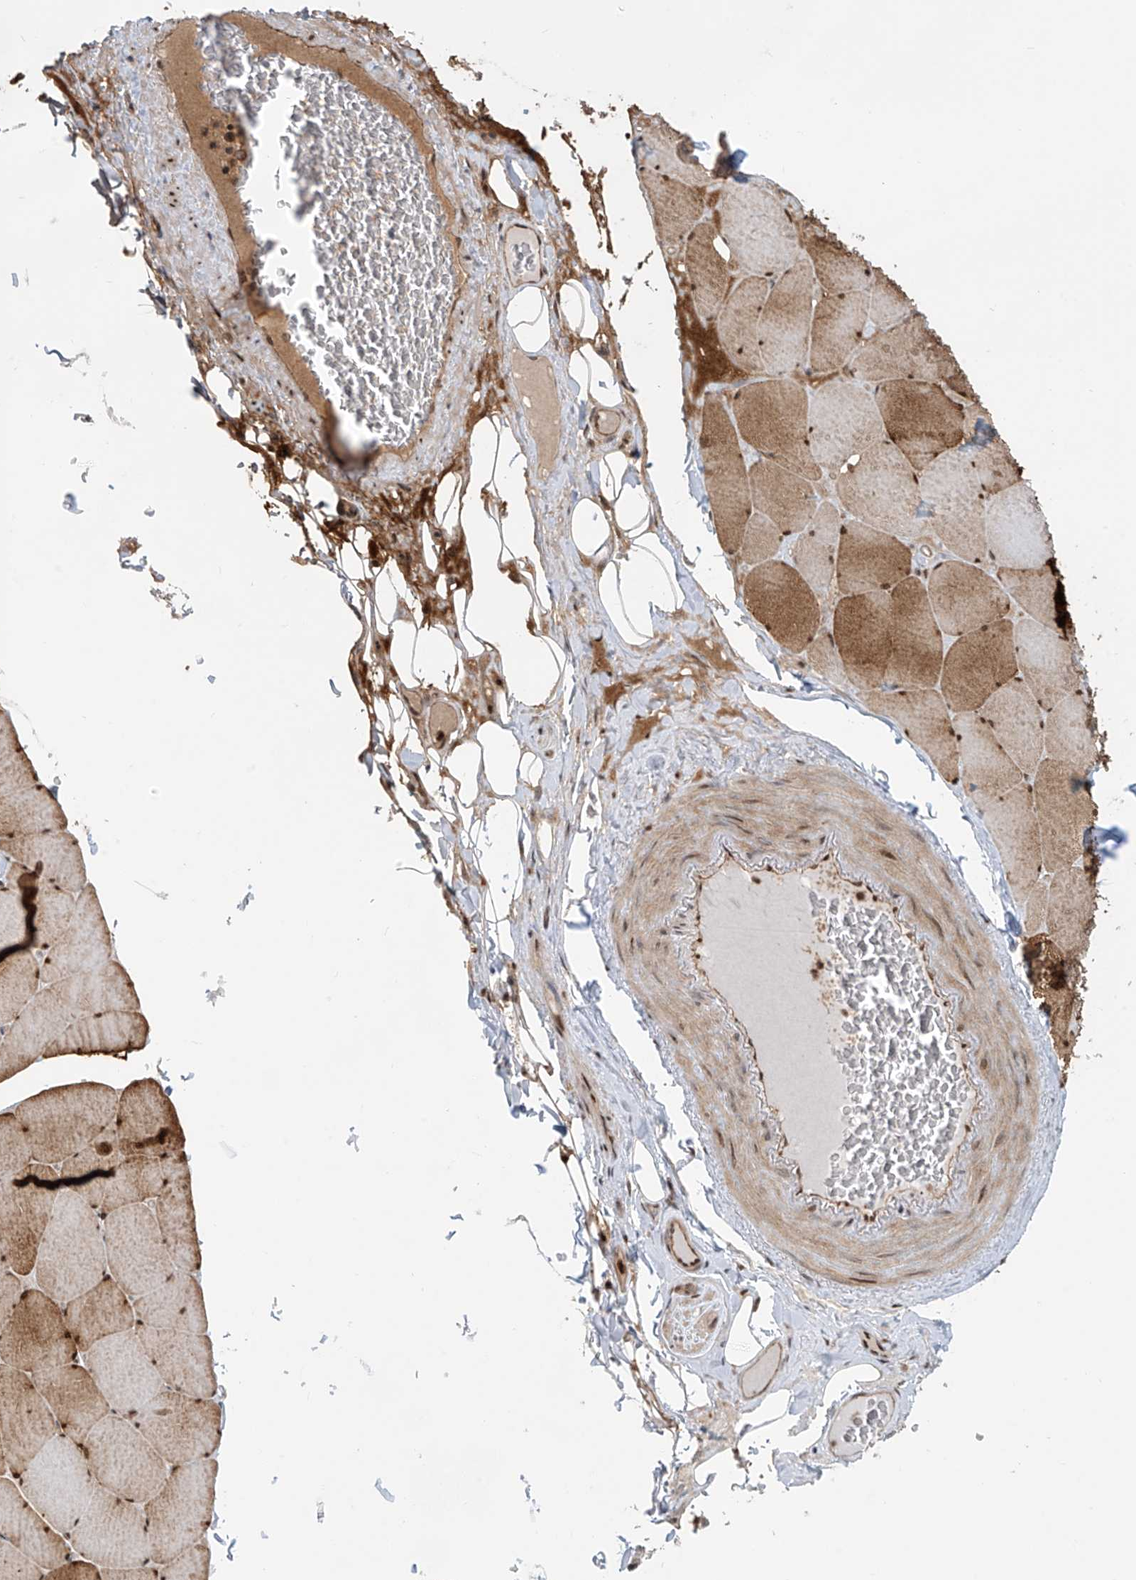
{"staining": {"intensity": "moderate", "quantity": ">75%", "location": "cytoplasmic/membranous,nuclear"}, "tissue": "skeletal muscle", "cell_type": "Myocytes", "image_type": "normal", "snomed": [{"axis": "morphology", "description": "Normal tissue, NOS"}, {"axis": "topography", "description": "Skeletal muscle"}, {"axis": "topography", "description": "Head-Neck"}], "caption": "Brown immunohistochemical staining in benign skeletal muscle shows moderate cytoplasmic/membranous,nuclear staining in approximately >75% of myocytes.", "gene": "LAGE3", "patient": {"sex": "male", "age": 66}}